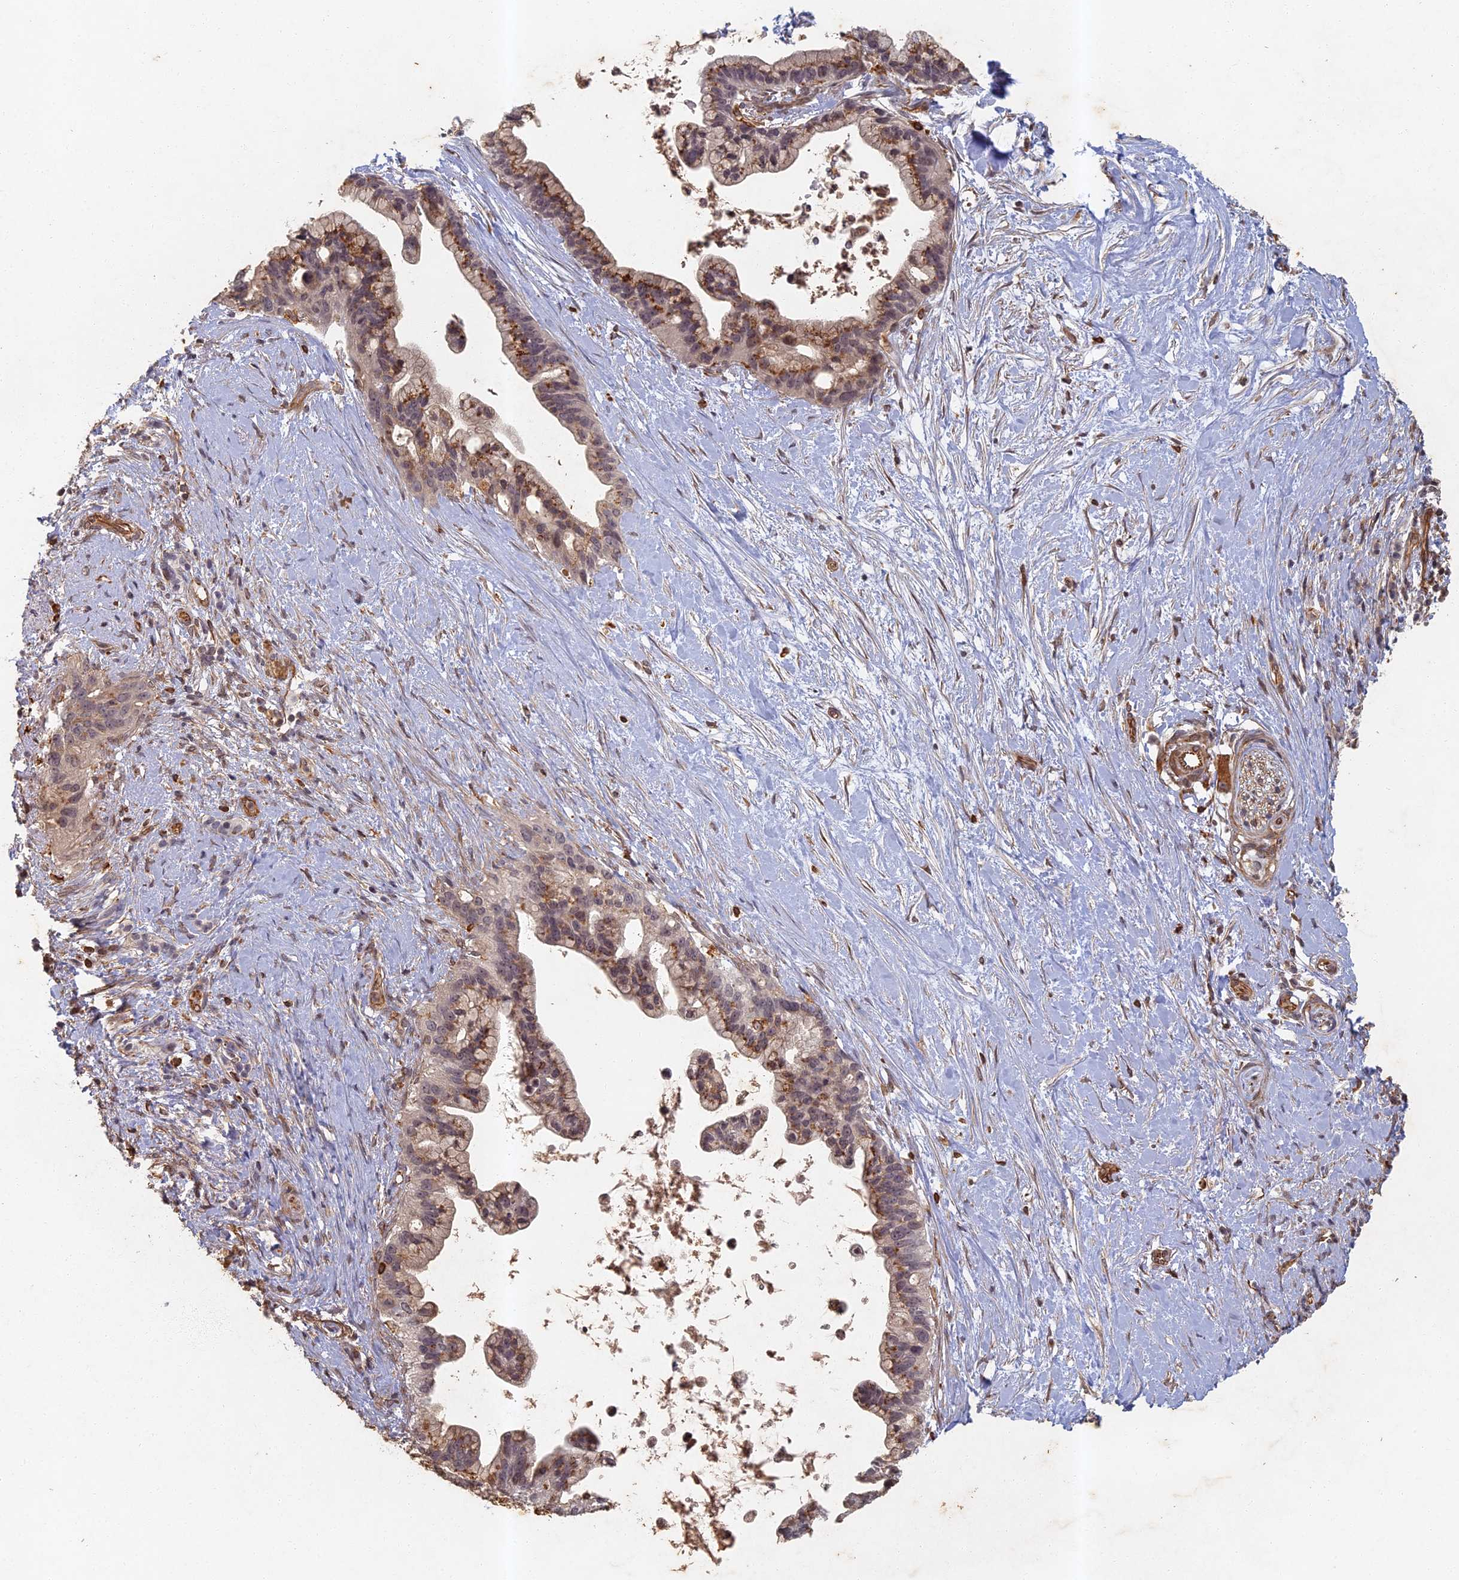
{"staining": {"intensity": "moderate", "quantity": "25%-75%", "location": "cytoplasmic/membranous"}, "tissue": "pancreatic cancer", "cell_type": "Tumor cells", "image_type": "cancer", "snomed": [{"axis": "morphology", "description": "Adenocarcinoma, NOS"}, {"axis": "topography", "description": "Pancreas"}], "caption": "Human pancreatic adenocarcinoma stained with a protein marker demonstrates moderate staining in tumor cells.", "gene": "ABCB10", "patient": {"sex": "female", "age": 83}}